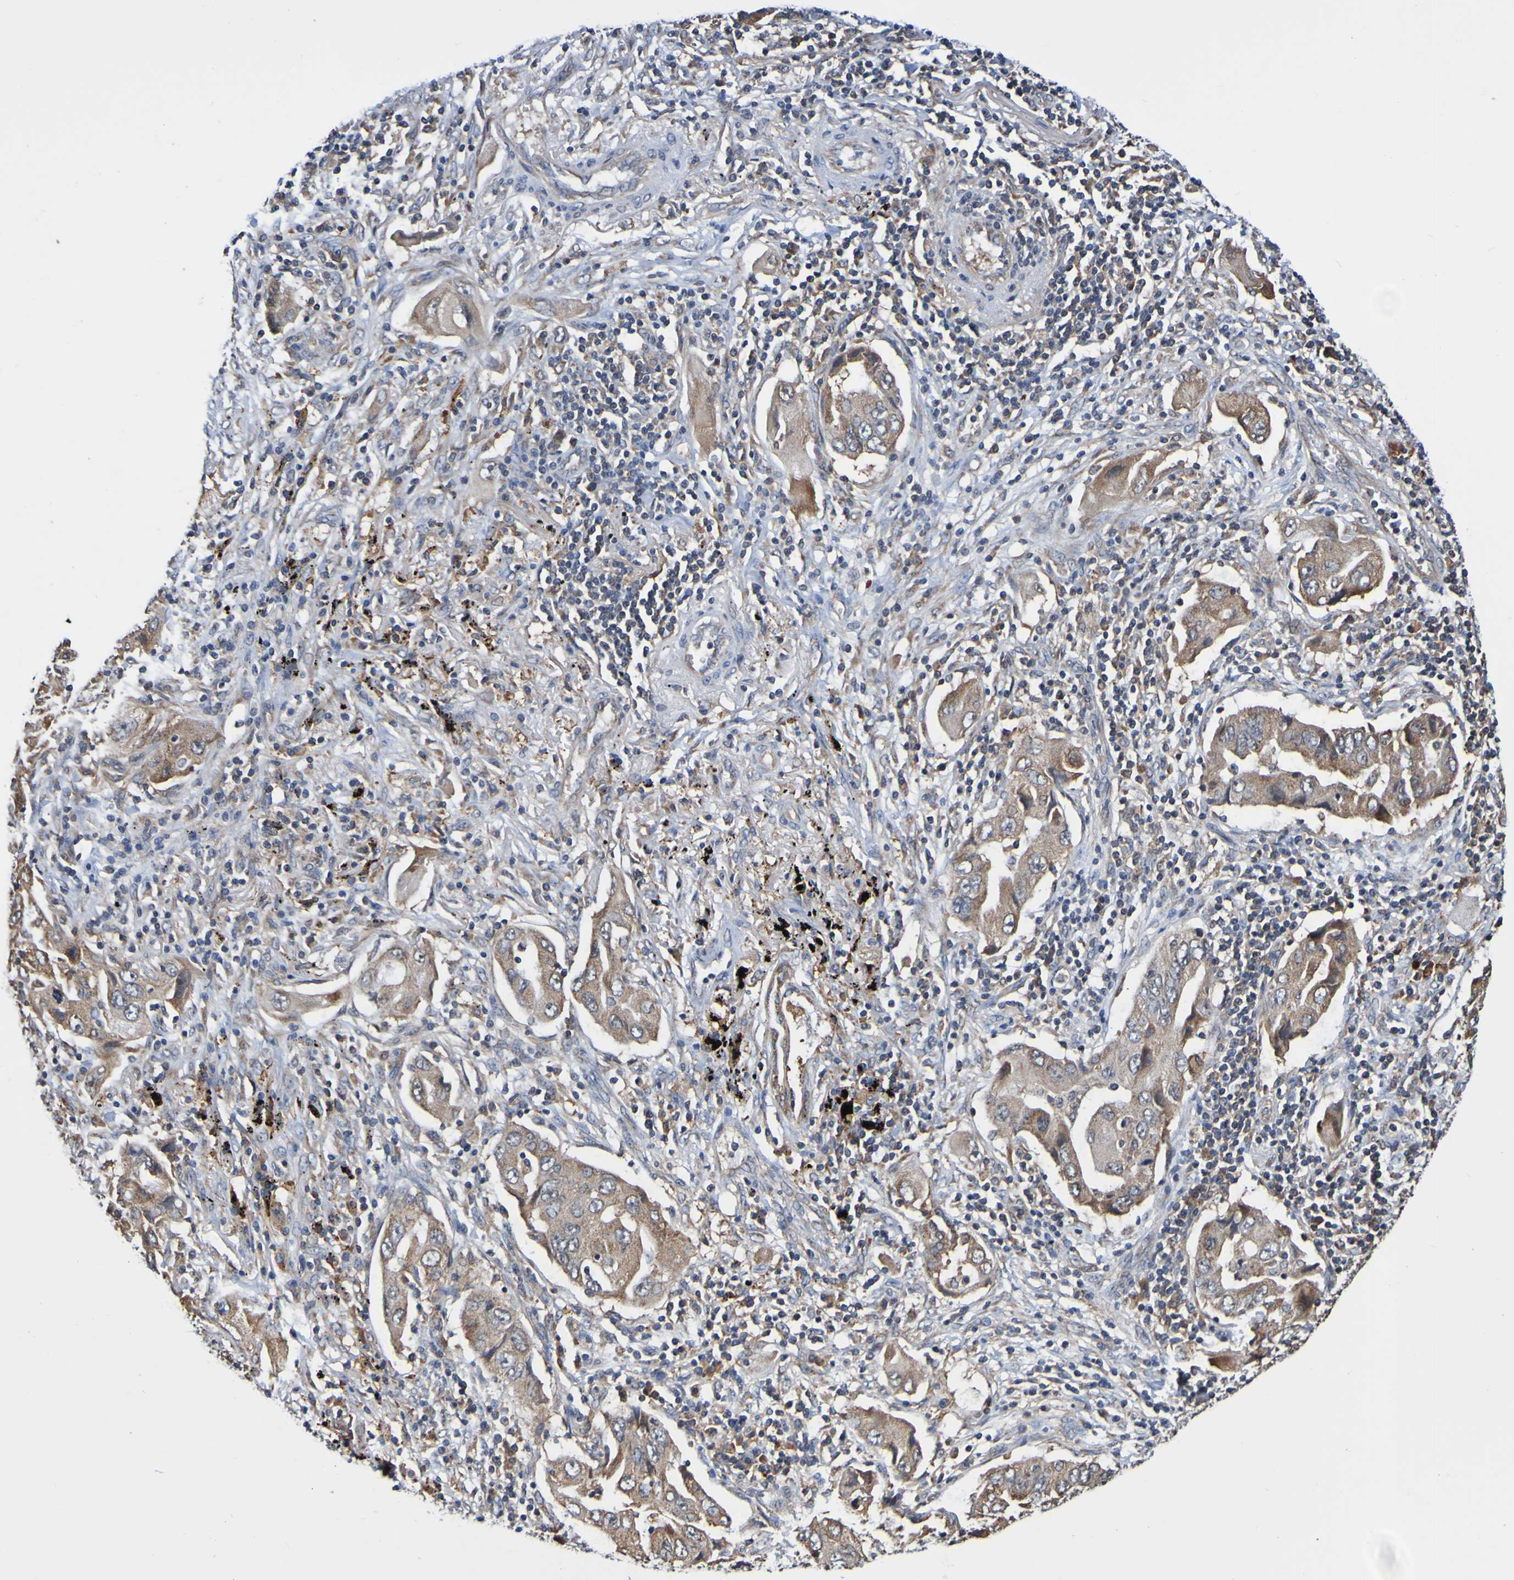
{"staining": {"intensity": "moderate", "quantity": ">75%", "location": "cytoplasmic/membranous"}, "tissue": "lung cancer", "cell_type": "Tumor cells", "image_type": "cancer", "snomed": [{"axis": "morphology", "description": "Adenocarcinoma, NOS"}, {"axis": "topography", "description": "Lung"}], "caption": "DAB immunohistochemical staining of human lung cancer (adenocarcinoma) exhibits moderate cytoplasmic/membranous protein positivity in approximately >75% of tumor cells. (IHC, brightfield microscopy, high magnification).", "gene": "AXIN1", "patient": {"sex": "female", "age": 65}}